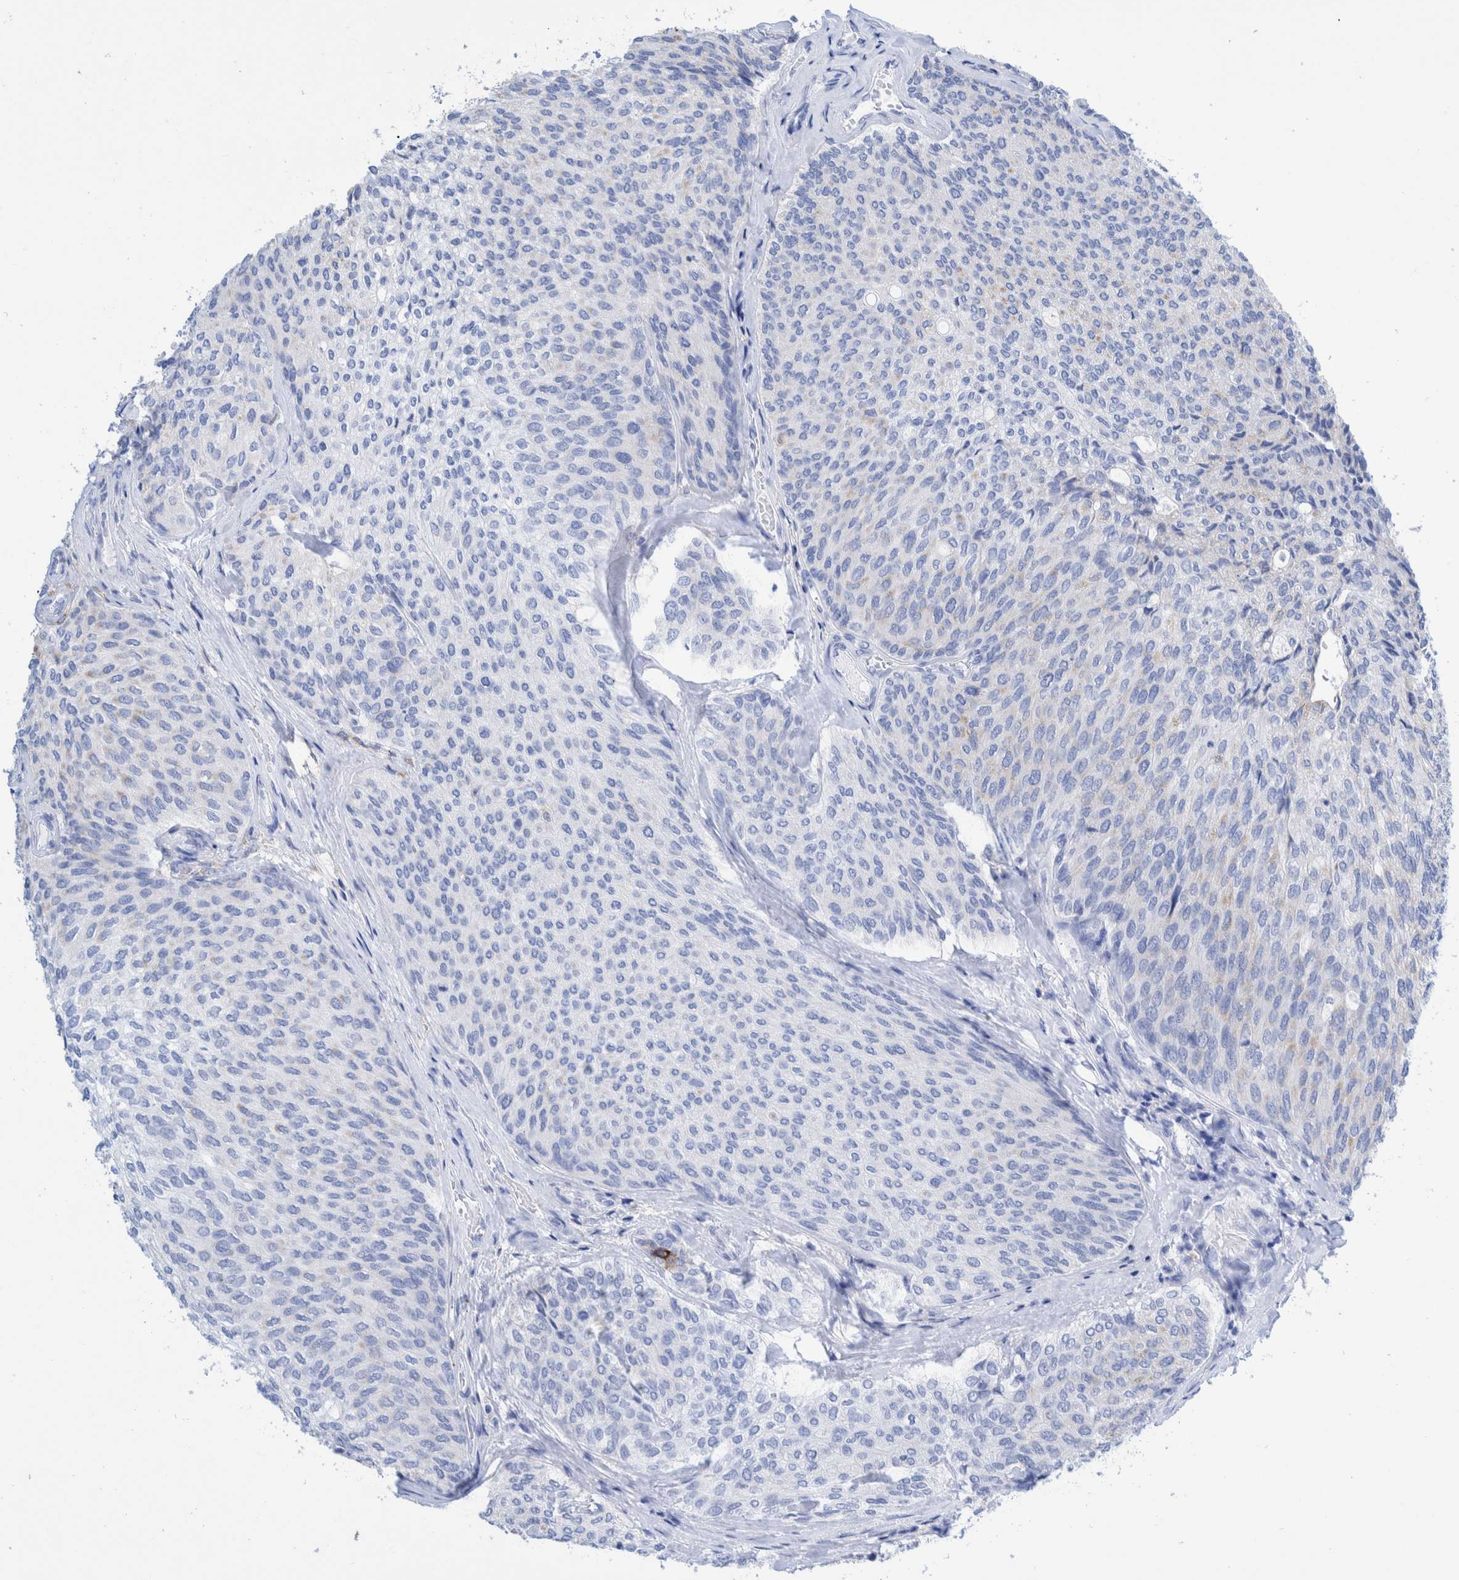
{"staining": {"intensity": "negative", "quantity": "none", "location": "none"}, "tissue": "urothelial cancer", "cell_type": "Tumor cells", "image_type": "cancer", "snomed": [{"axis": "morphology", "description": "Urothelial carcinoma, Low grade"}, {"axis": "topography", "description": "Urinary bladder"}], "caption": "A high-resolution histopathology image shows immunohistochemistry staining of urothelial carcinoma (low-grade), which demonstrates no significant staining in tumor cells.", "gene": "KRT14", "patient": {"sex": "female", "age": 79}}